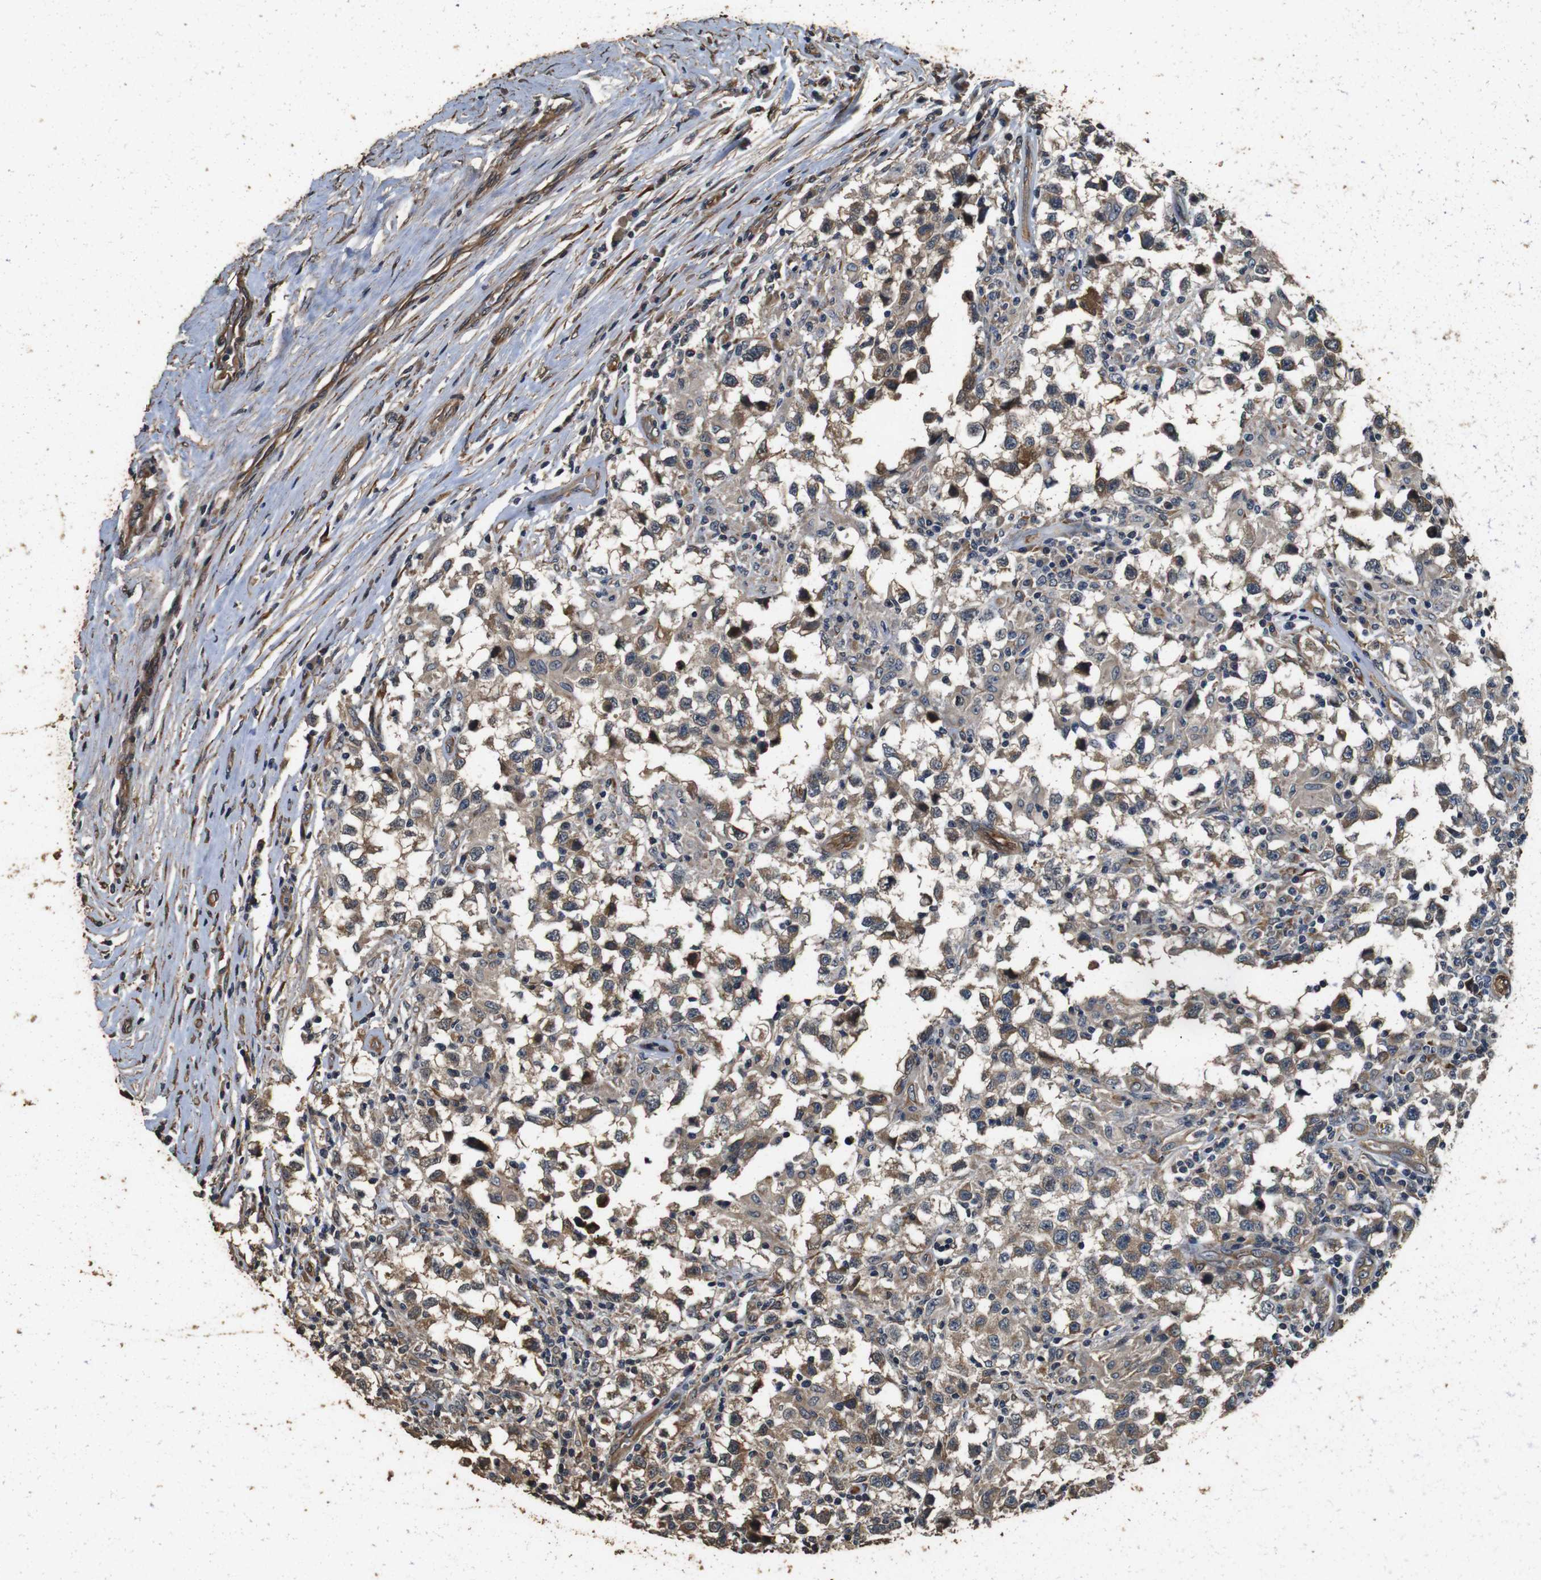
{"staining": {"intensity": "moderate", "quantity": "25%-75%", "location": "cytoplasmic/membranous"}, "tissue": "testis cancer", "cell_type": "Tumor cells", "image_type": "cancer", "snomed": [{"axis": "morphology", "description": "Carcinoma, Embryonal, NOS"}, {"axis": "topography", "description": "Testis"}], "caption": "Immunohistochemistry (IHC) micrograph of neoplastic tissue: testis embryonal carcinoma stained using immunohistochemistry reveals medium levels of moderate protein expression localized specifically in the cytoplasmic/membranous of tumor cells, appearing as a cytoplasmic/membranous brown color.", "gene": "CNPY4", "patient": {"sex": "male", "age": 21}}